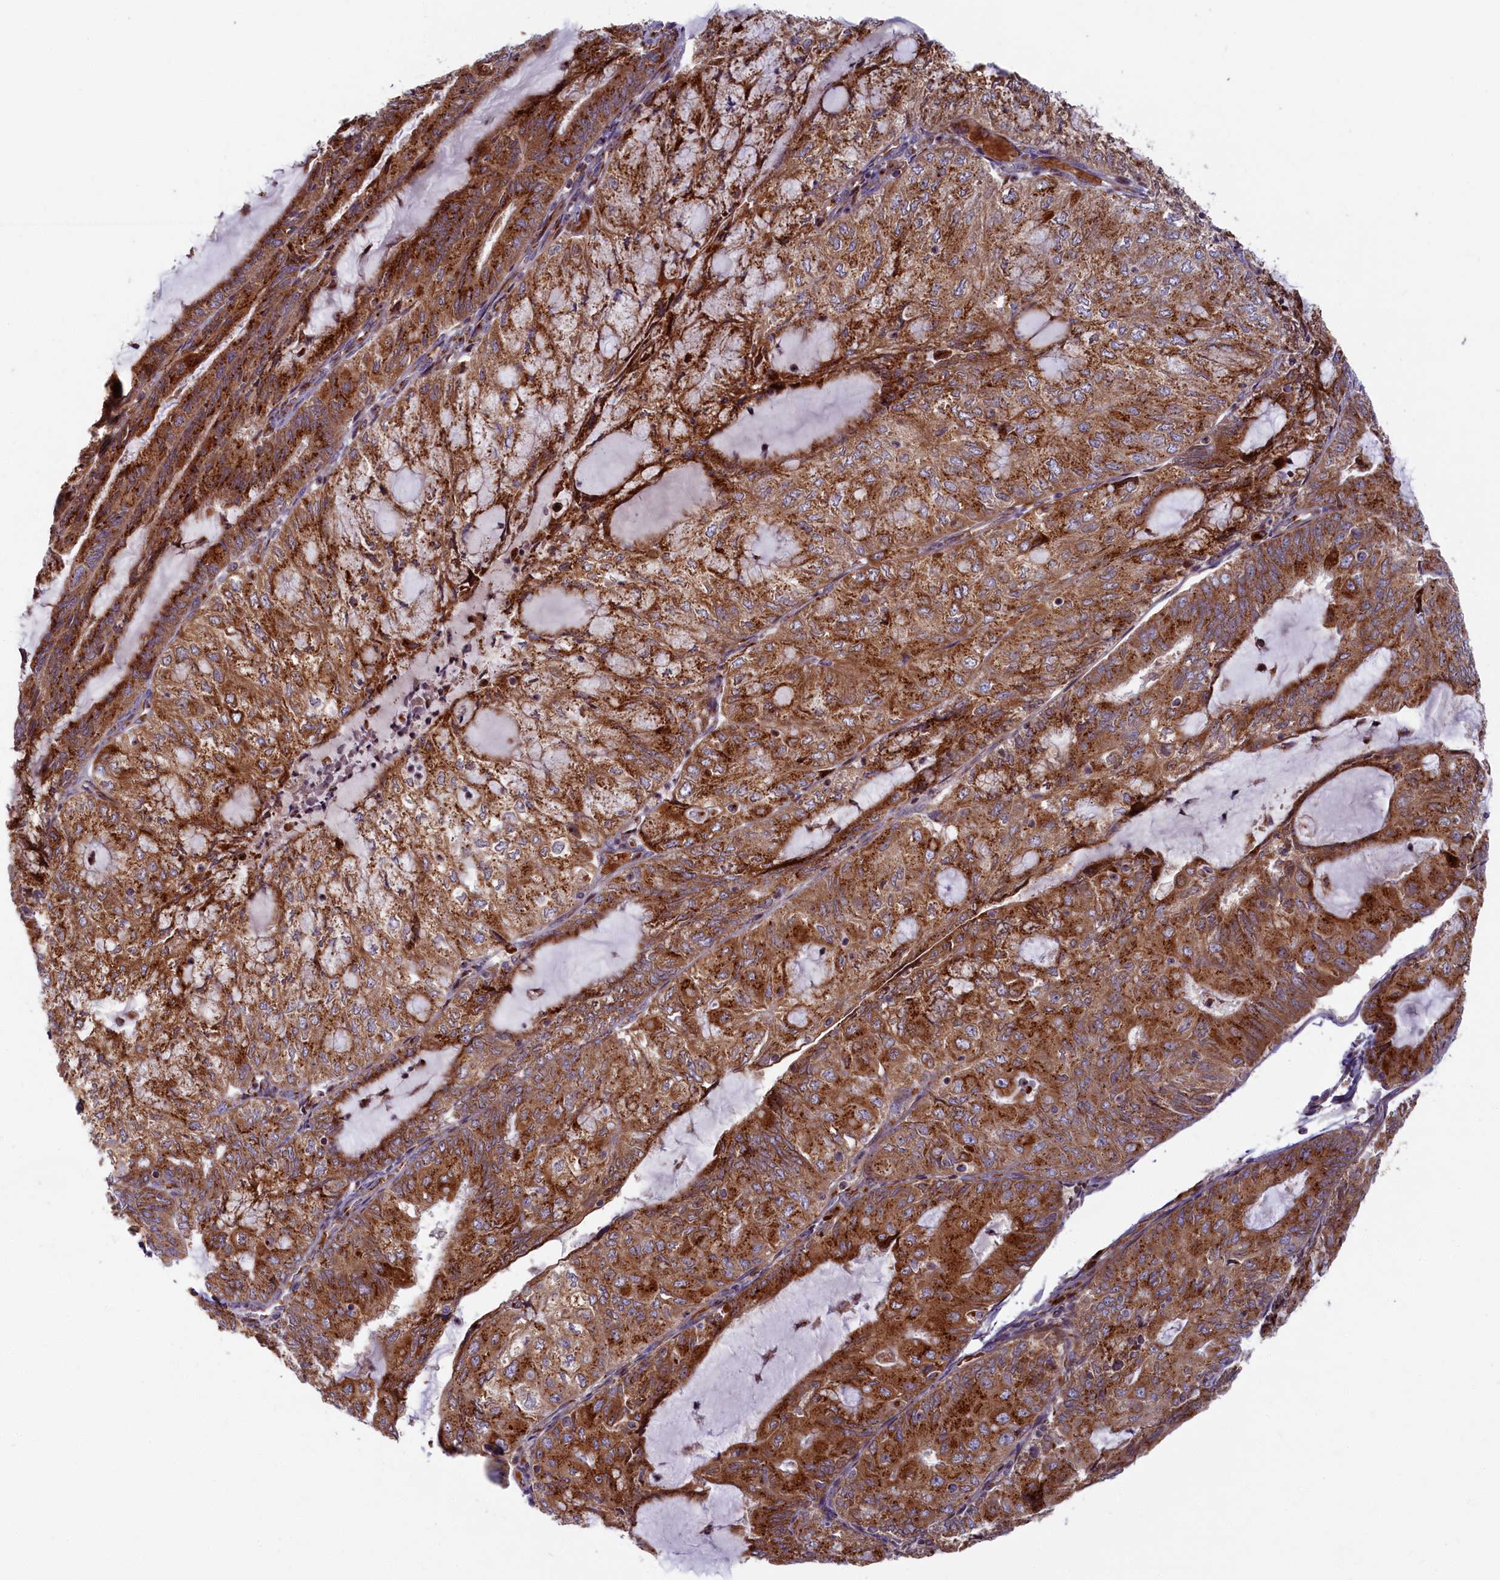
{"staining": {"intensity": "strong", "quantity": ">75%", "location": "cytoplasmic/membranous"}, "tissue": "endometrial cancer", "cell_type": "Tumor cells", "image_type": "cancer", "snomed": [{"axis": "morphology", "description": "Adenocarcinoma, NOS"}, {"axis": "topography", "description": "Endometrium"}], "caption": "Immunohistochemical staining of adenocarcinoma (endometrial) shows strong cytoplasmic/membranous protein expression in approximately >75% of tumor cells.", "gene": "BLVRB", "patient": {"sex": "female", "age": 81}}